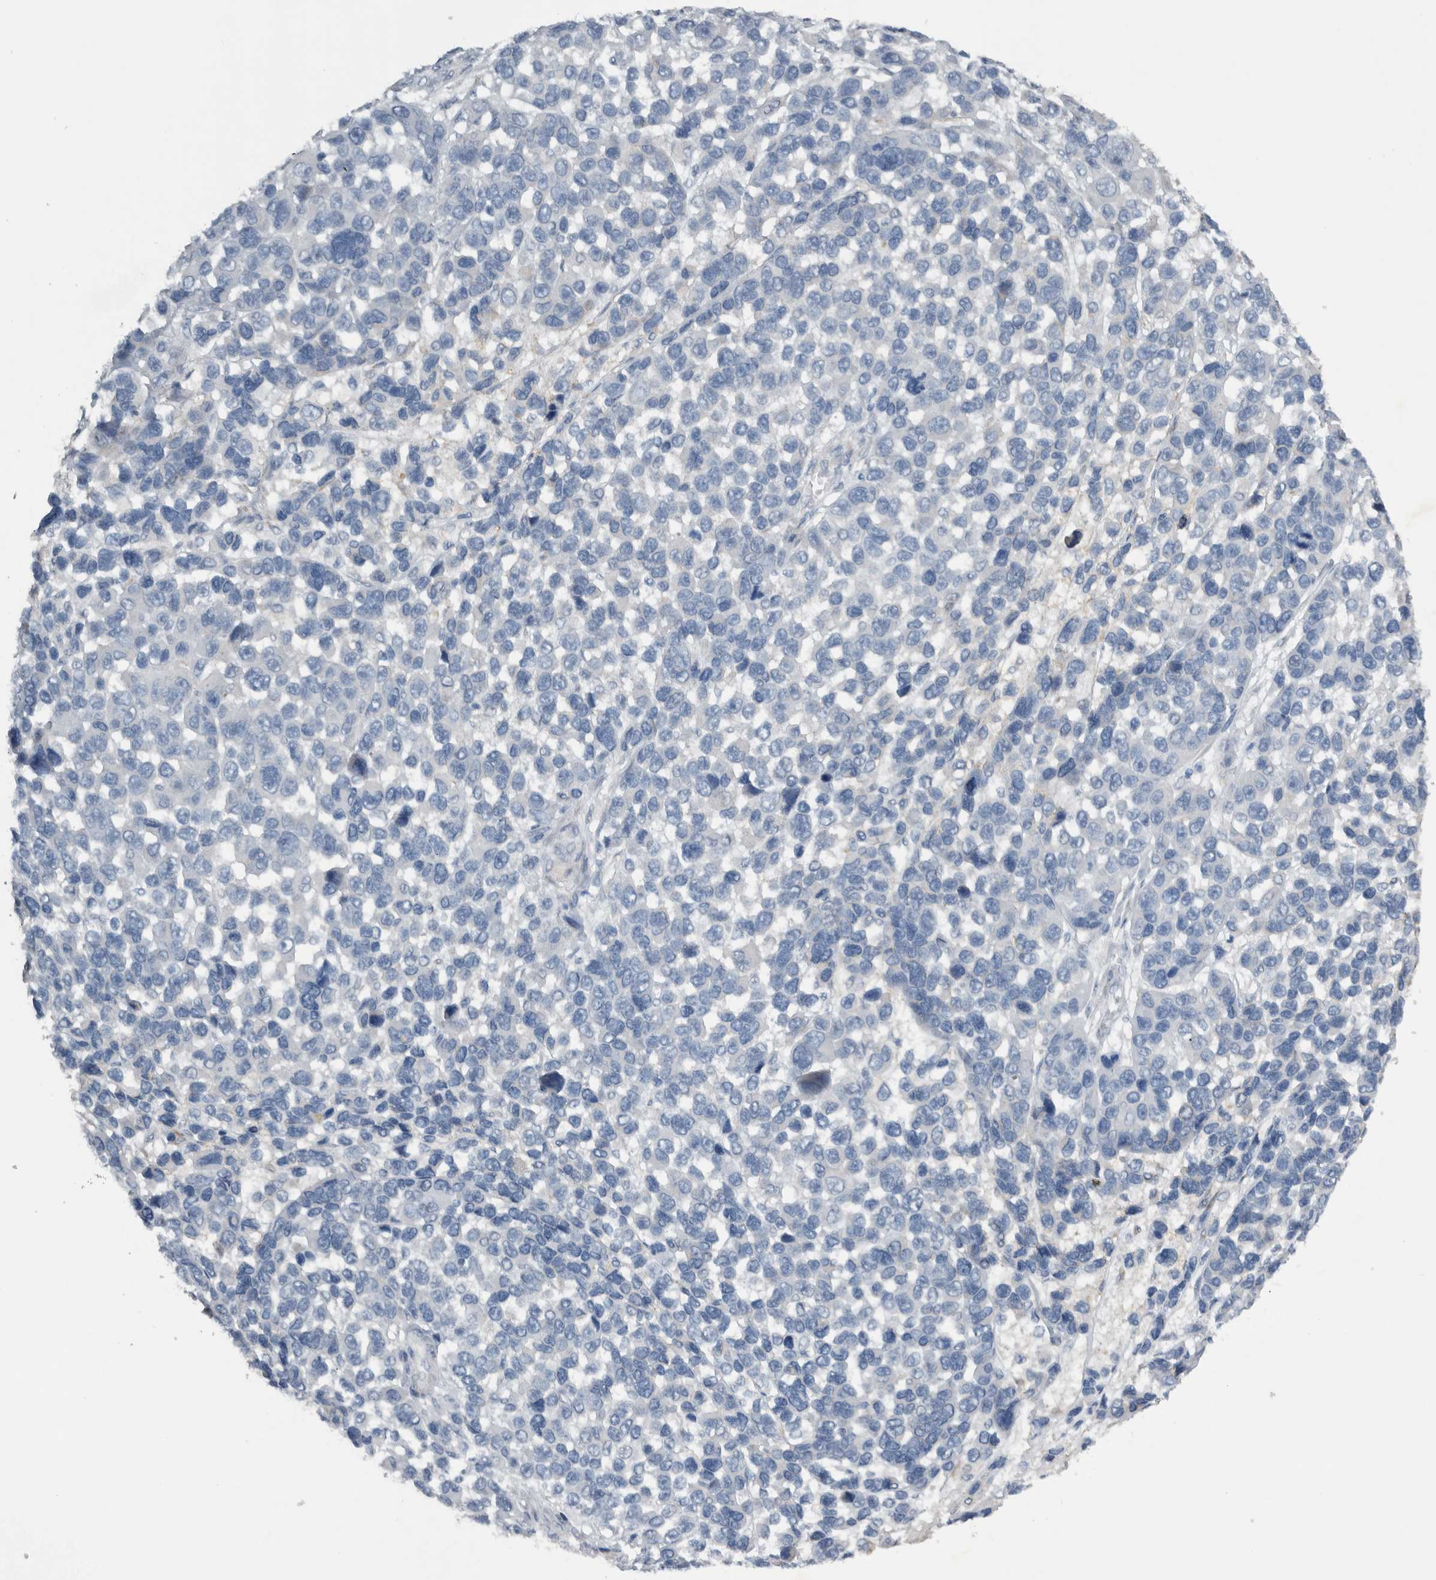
{"staining": {"intensity": "negative", "quantity": "none", "location": "none"}, "tissue": "melanoma", "cell_type": "Tumor cells", "image_type": "cancer", "snomed": [{"axis": "morphology", "description": "Malignant melanoma, NOS"}, {"axis": "topography", "description": "Skin"}], "caption": "IHC of human melanoma displays no staining in tumor cells. The staining is performed using DAB brown chromogen with nuclei counter-stained in using hematoxylin.", "gene": "NT5C2", "patient": {"sex": "male", "age": 53}}